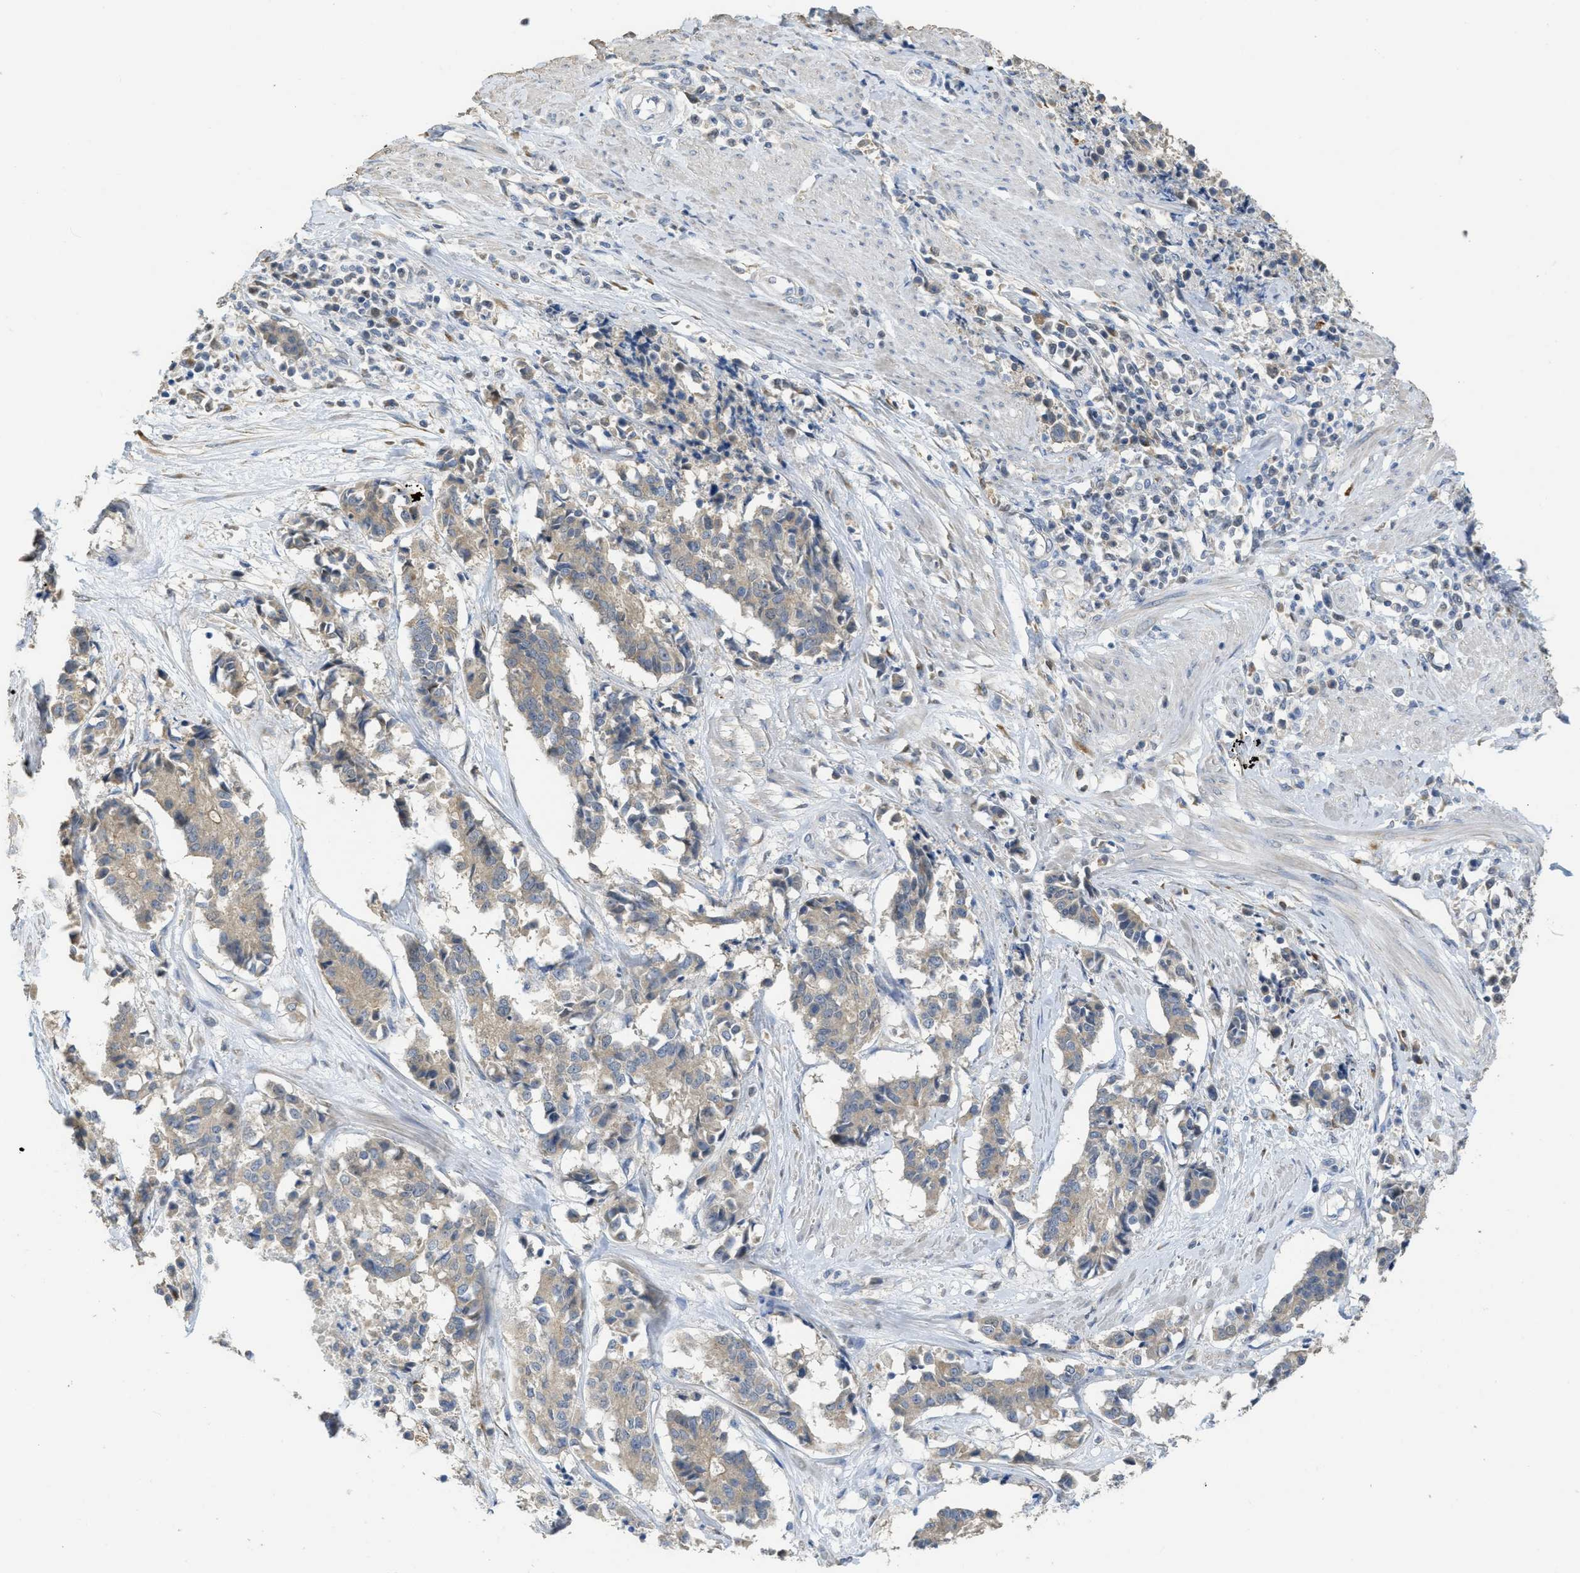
{"staining": {"intensity": "weak", "quantity": ">75%", "location": "cytoplasmic/membranous"}, "tissue": "cervical cancer", "cell_type": "Tumor cells", "image_type": "cancer", "snomed": [{"axis": "morphology", "description": "Squamous cell carcinoma, NOS"}, {"axis": "topography", "description": "Cervix"}], "caption": "Protein staining of cervical cancer (squamous cell carcinoma) tissue displays weak cytoplasmic/membranous positivity in approximately >75% of tumor cells.", "gene": "SFXN2", "patient": {"sex": "female", "age": 35}}